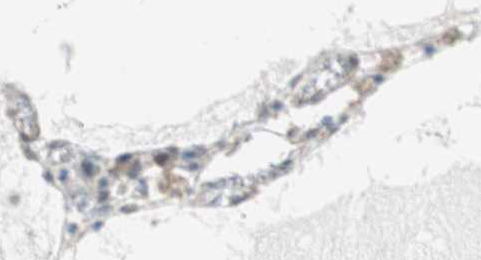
{"staining": {"intensity": "moderate", "quantity": ">75%", "location": "nuclear"}, "tissue": "cerebellum", "cell_type": "Cells in granular layer", "image_type": "normal", "snomed": [{"axis": "morphology", "description": "Normal tissue, NOS"}, {"axis": "topography", "description": "Cerebellum"}], "caption": "IHC image of benign cerebellum: cerebellum stained using IHC shows medium levels of moderate protein expression localized specifically in the nuclear of cells in granular layer, appearing as a nuclear brown color.", "gene": "ZNF512B", "patient": {"sex": "male", "age": 45}}